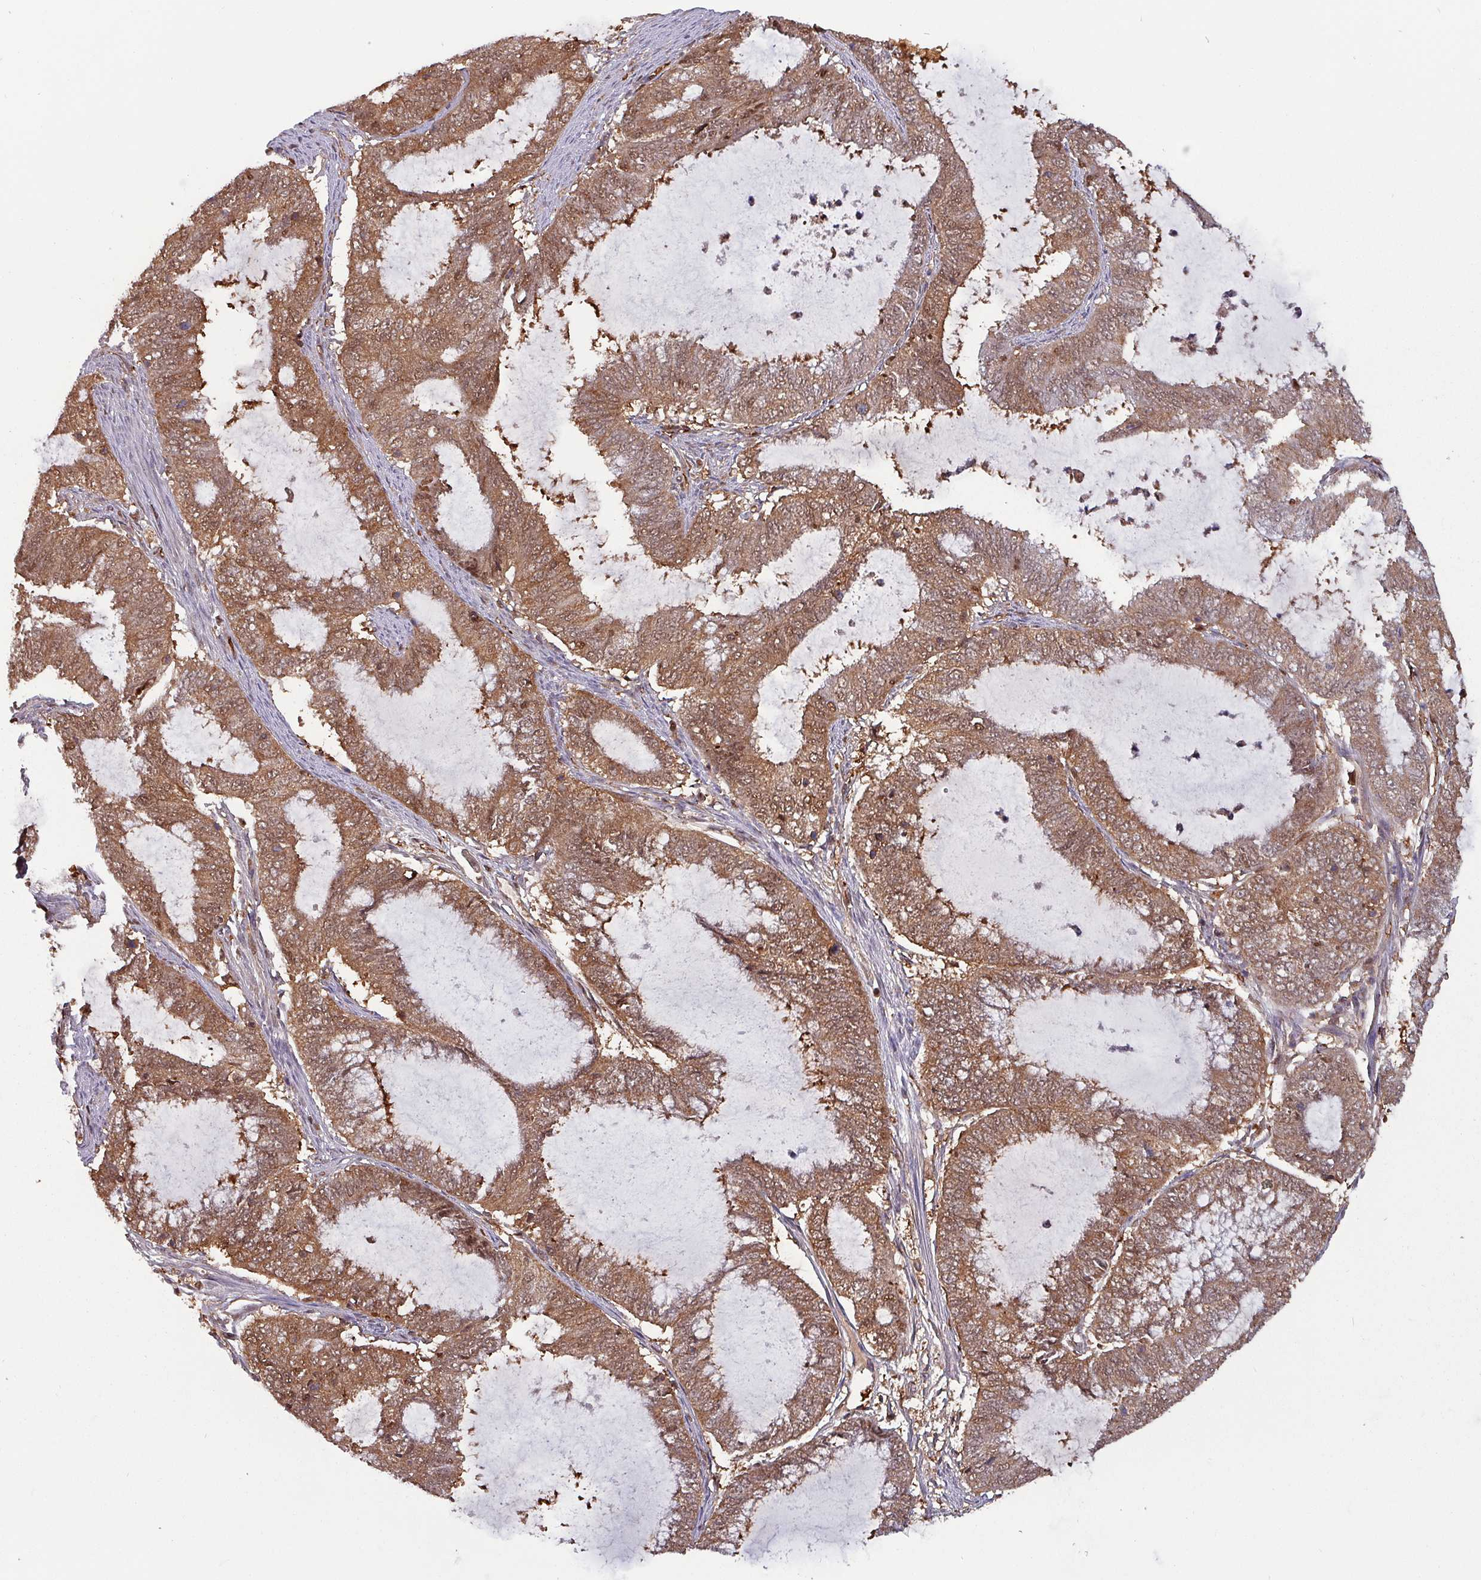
{"staining": {"intensity": "moderate", "quantity": ">75%", "location": "cytoplasmic/membranous,nuclear"}, "tissue": "endometrial cancer", "cell_type": "Tumor cells", "image_type": "cancer", "snomed": [{"axis": "morphology", "description": "Adenocarcinoma, NOS"}, {"axis": "topography", "description": "Endometrium"}], "caption": "An immunohistochemistry image of tumor tissue is shown. Protein staining in brown highlights moderate cytoplasmic/membranous and nuclear positivity in endometrial cancer within tumor cells.", "gene": "PSMB8", "patient": {"sex": "female", "age": 51}}